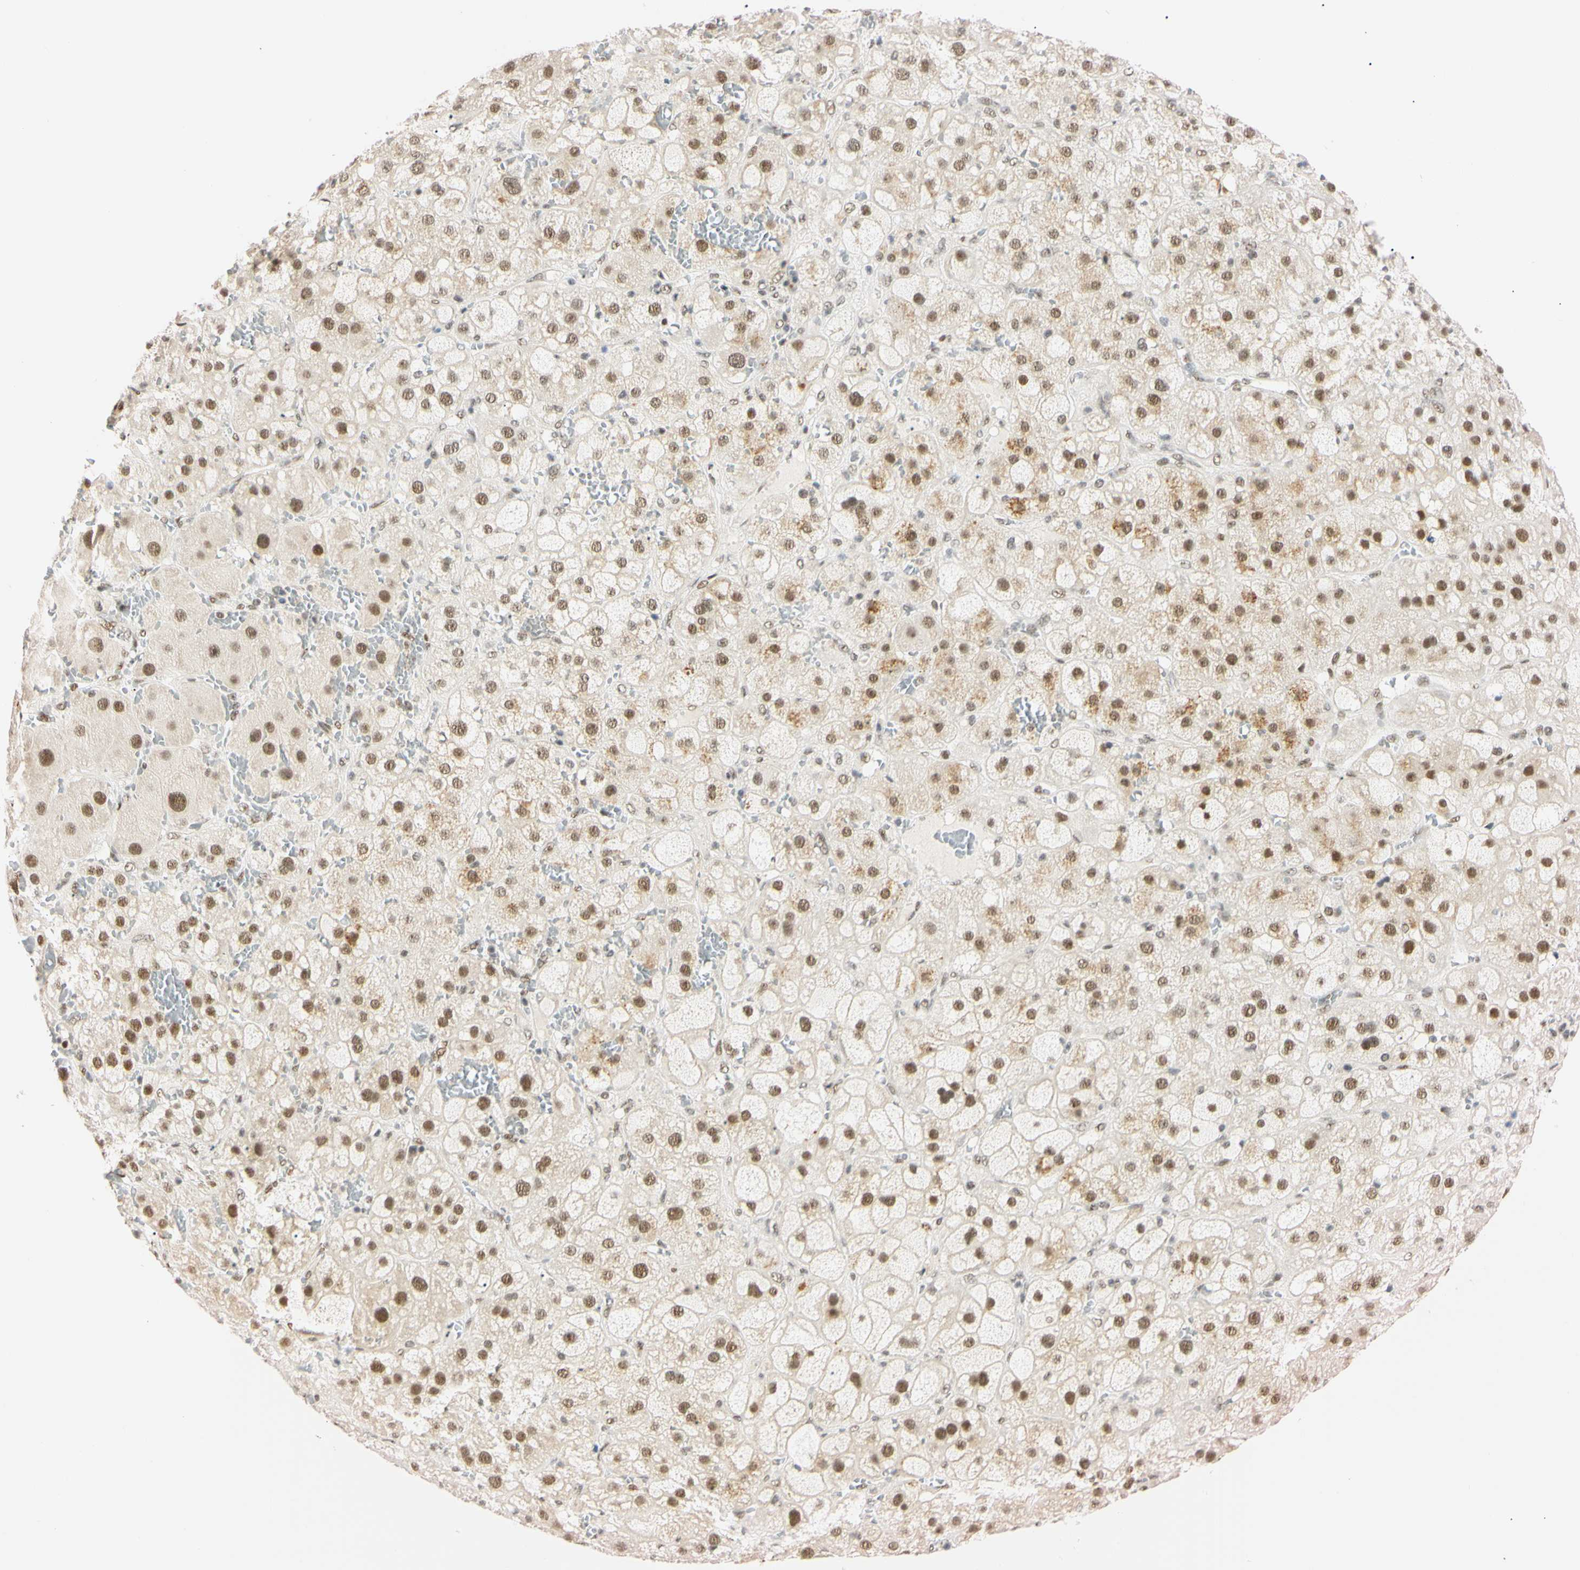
{"staining": {"intensity": "strong", "quantity": ">75%", "location": "nuclear"}, "tissue": "adrenal gland", "cell_type": "Glandular cells", "image_type": "normal", "snomed": [{"axis": "morphology", "description": "Normal tissue, NOS"}, {"axis": "topography", "description": "Adrenal gland"}], "caption": "Protein expression analysis of normal human adrenal gland reveals strong nuclear positivity in approximately >75% of glandular cells.", "gene": "ZNF134", "patient": {"sex": "female", "age": 47}}